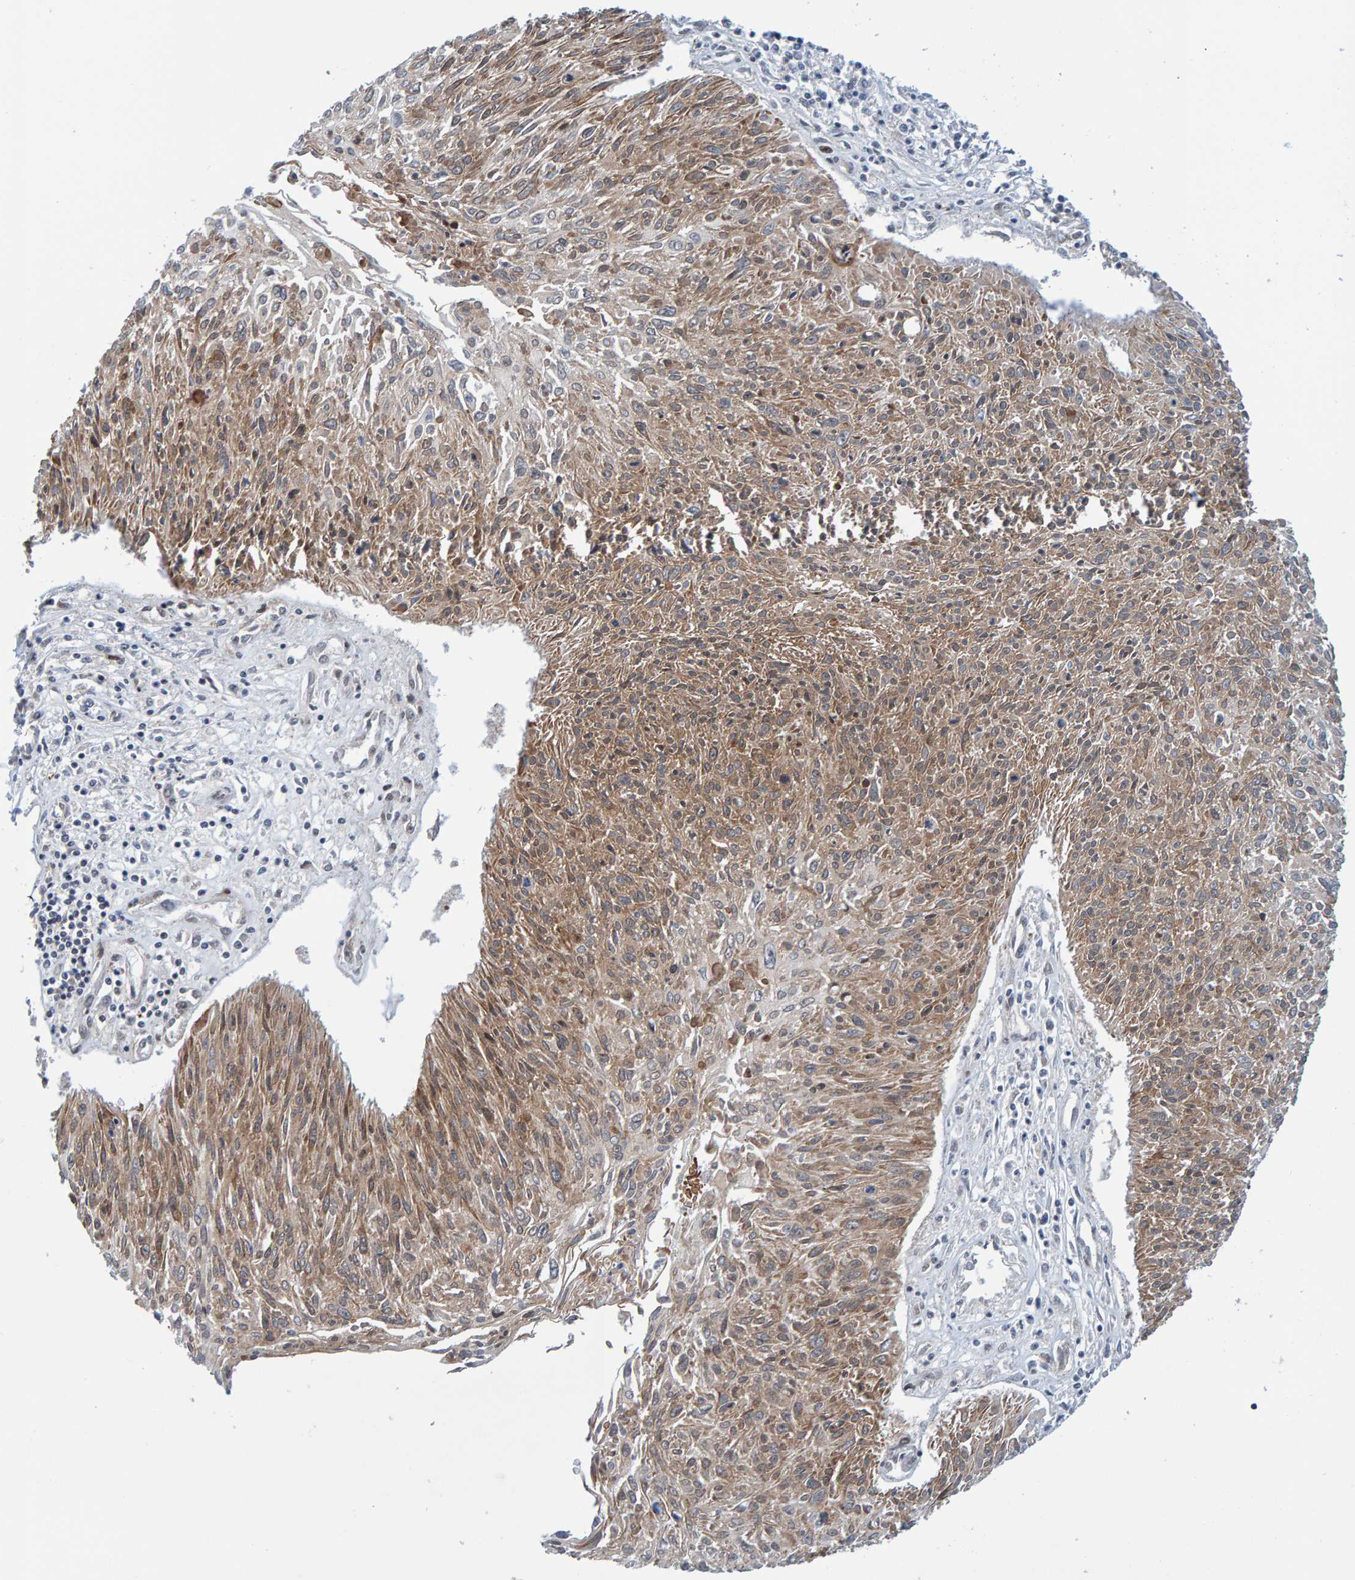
{"staining": {"intensity": "moderate", "quantity": ">75%", "location": "cytoplasmic/membranous"}, "tissue": "cervical cancer", "cell_type": "Tumor cells", "image_type": "cancer", "snomed": [{"axis": "morphology", "description": "Squamous cell carcinoma, NOS"}, {"axis": "topography", "description": "Cervix"}], "caption": "A micrograph of human cervical cancer (squamous cell carcinoma) stained for a protein exhibits moderate cytoplasmic/membranous brown staining in tumor cells.", "gene": "ZNF366", "patient": {"sex": "female", "age": 51}}